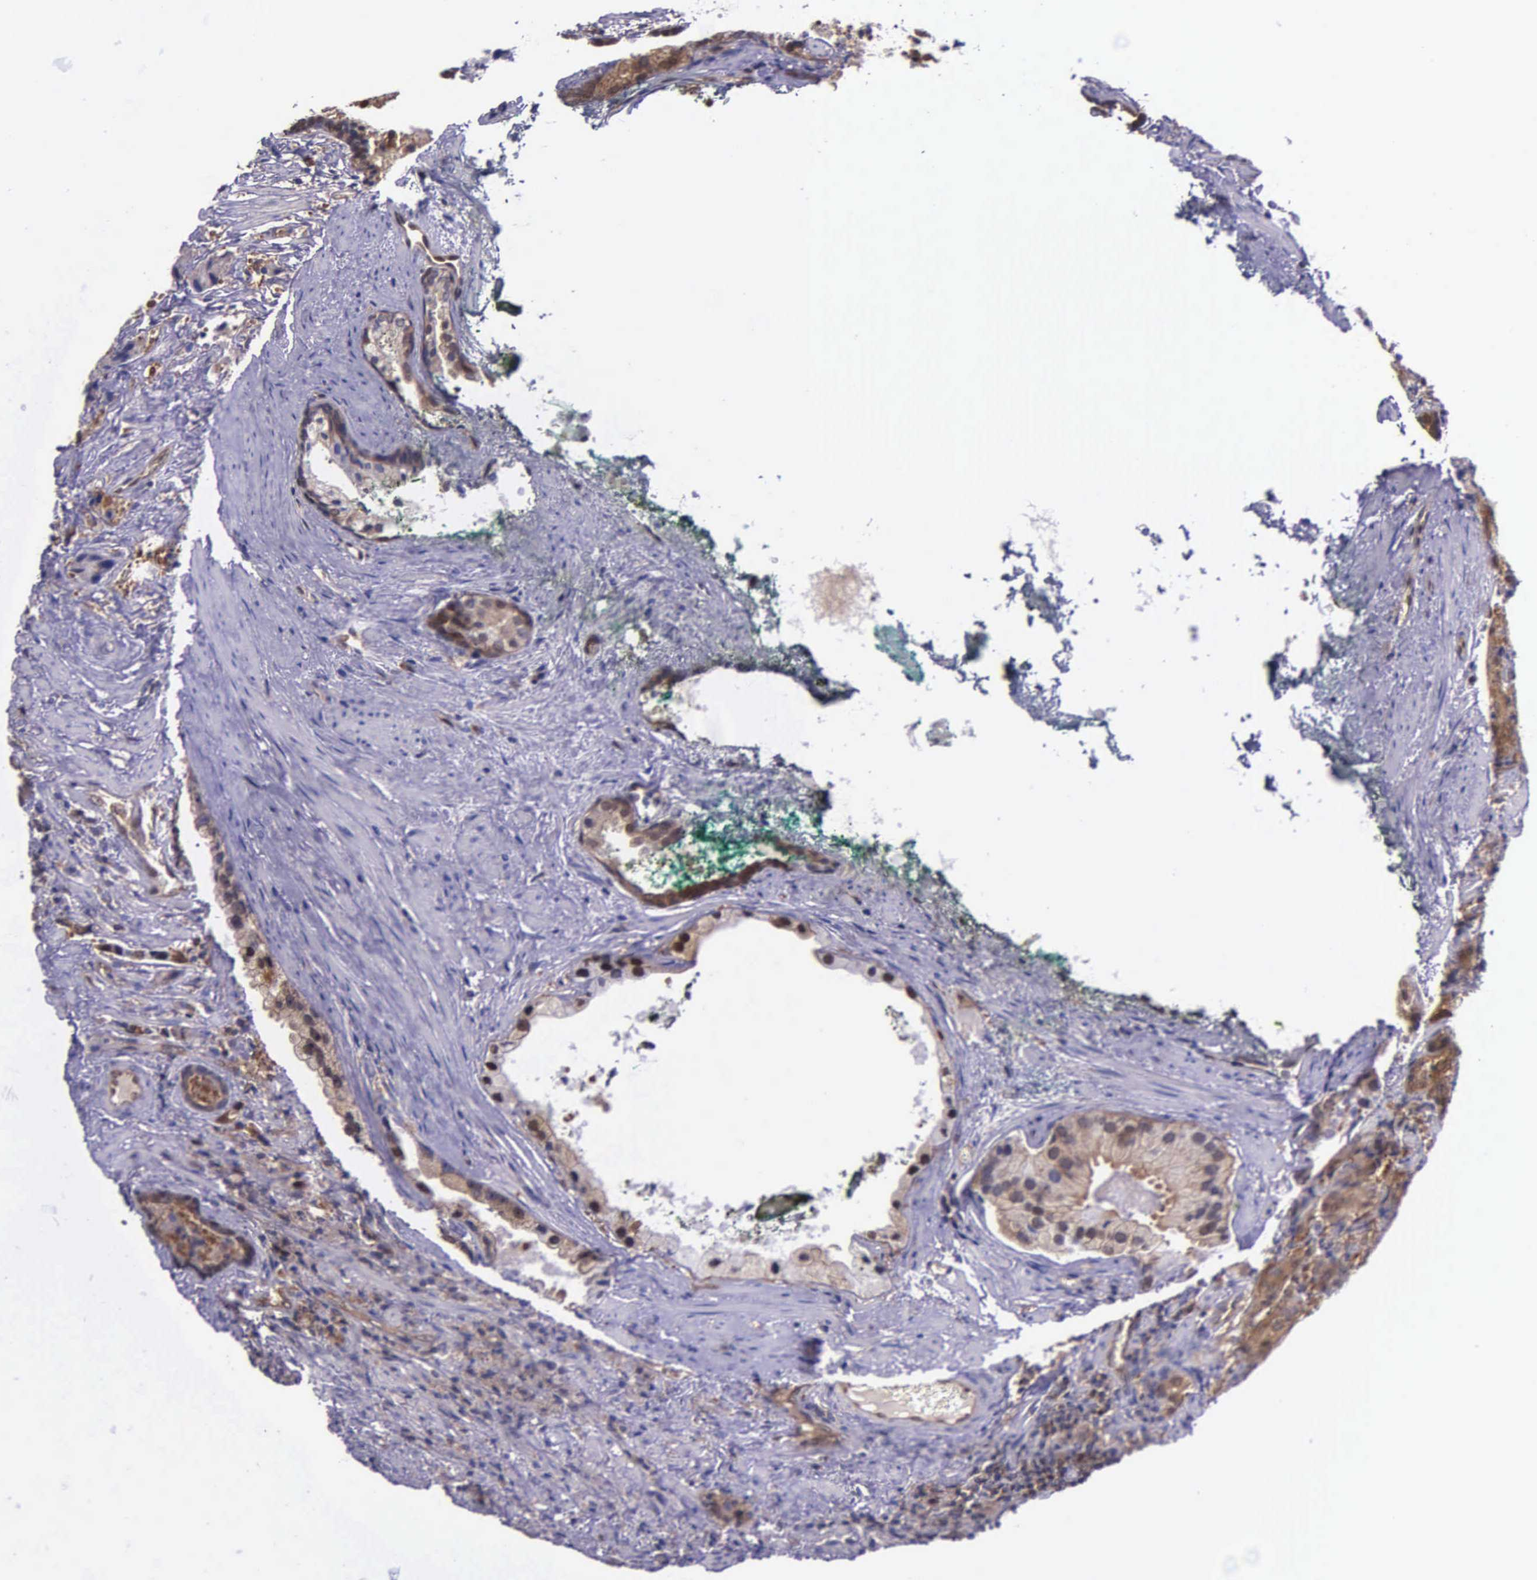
{"staining": {"intensity": "moderate", "quantity": ">75%", "location": "cytoplasmic/membranous"}, "tissue": "prostate cancer", "cell_type": "Tumor cells", "image_type": "cancer", "snomed": [{"axis": "morphology", "description": "Adenocarcinoma, Medium grade"}, {"axis": "topography", "description": "Prostate"}], "caption": "Immunohistochemical staining of human prostate adenocarcinoma (medium-grade) reveals medium levels of moderate cytoplasmic/membranous protein staining in approximately >75% of tumor cells.", "gene": "GMPR2", "patient": {"sex": "male", "age": 70}}